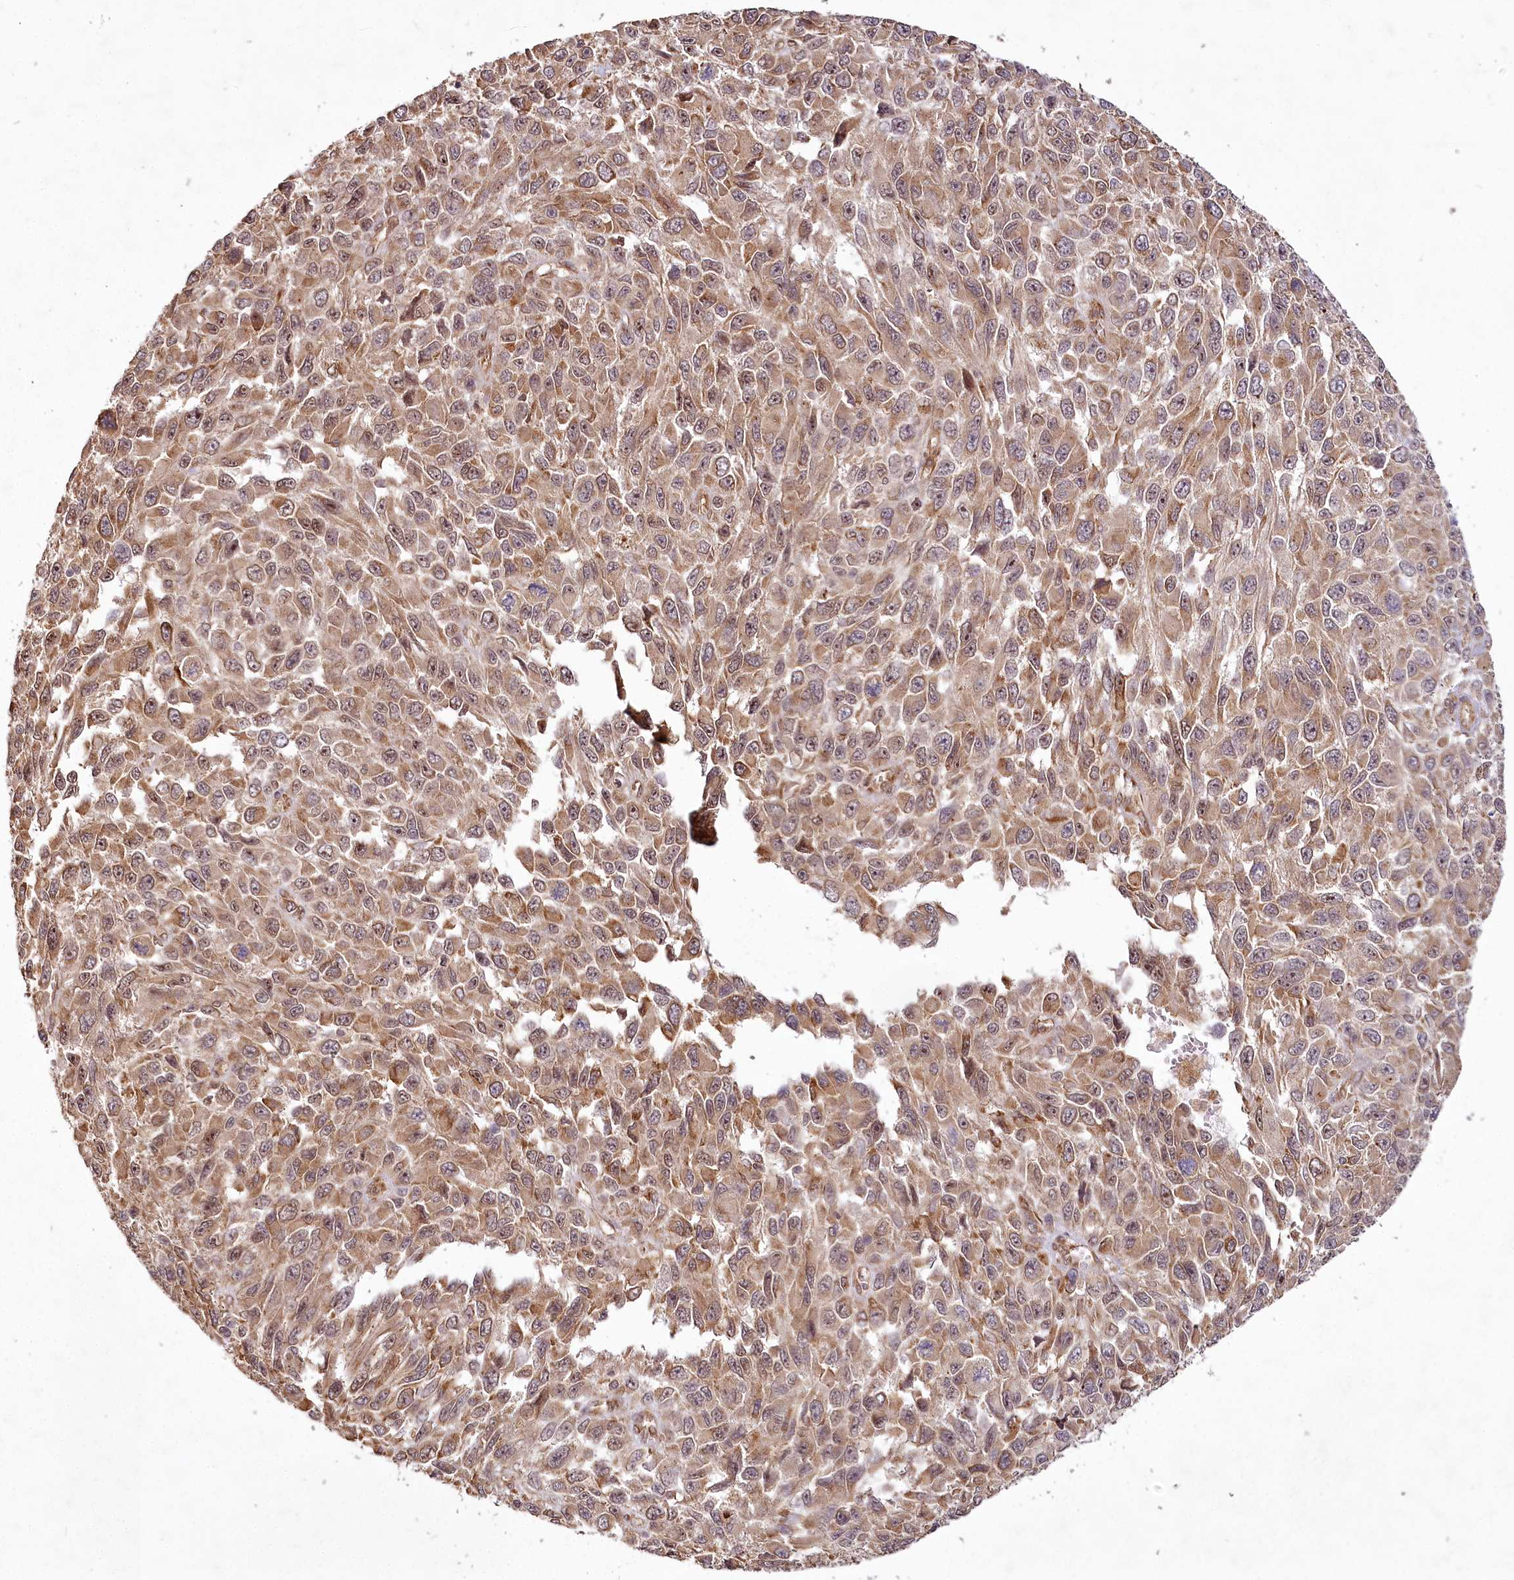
{"staining": {"intensity": "moderate", "quantity": ">75%", "location": "cytoplasmic/membranous,nuclear"}, "tissue": "melanoma", "cell_type": "Tumor cells", "image_type": "cancer", "snomed": [{"axis": "morphology", "description": "Normal tissue, NOS"}, {"axis": "morphology", "description": "Malignant melanoma, NOS"}, {"axis": "topography", "description": "Skin"}], "caption": "About >75% of tumor cells in human malignant melanoma demonstrate moderate cytoplasmic/membranous and nuclear protein positivity as visualized by brown immunohistochemical staining.", "gene": "ALKBH8", "patient": {"sex": "female", "age": 96}}